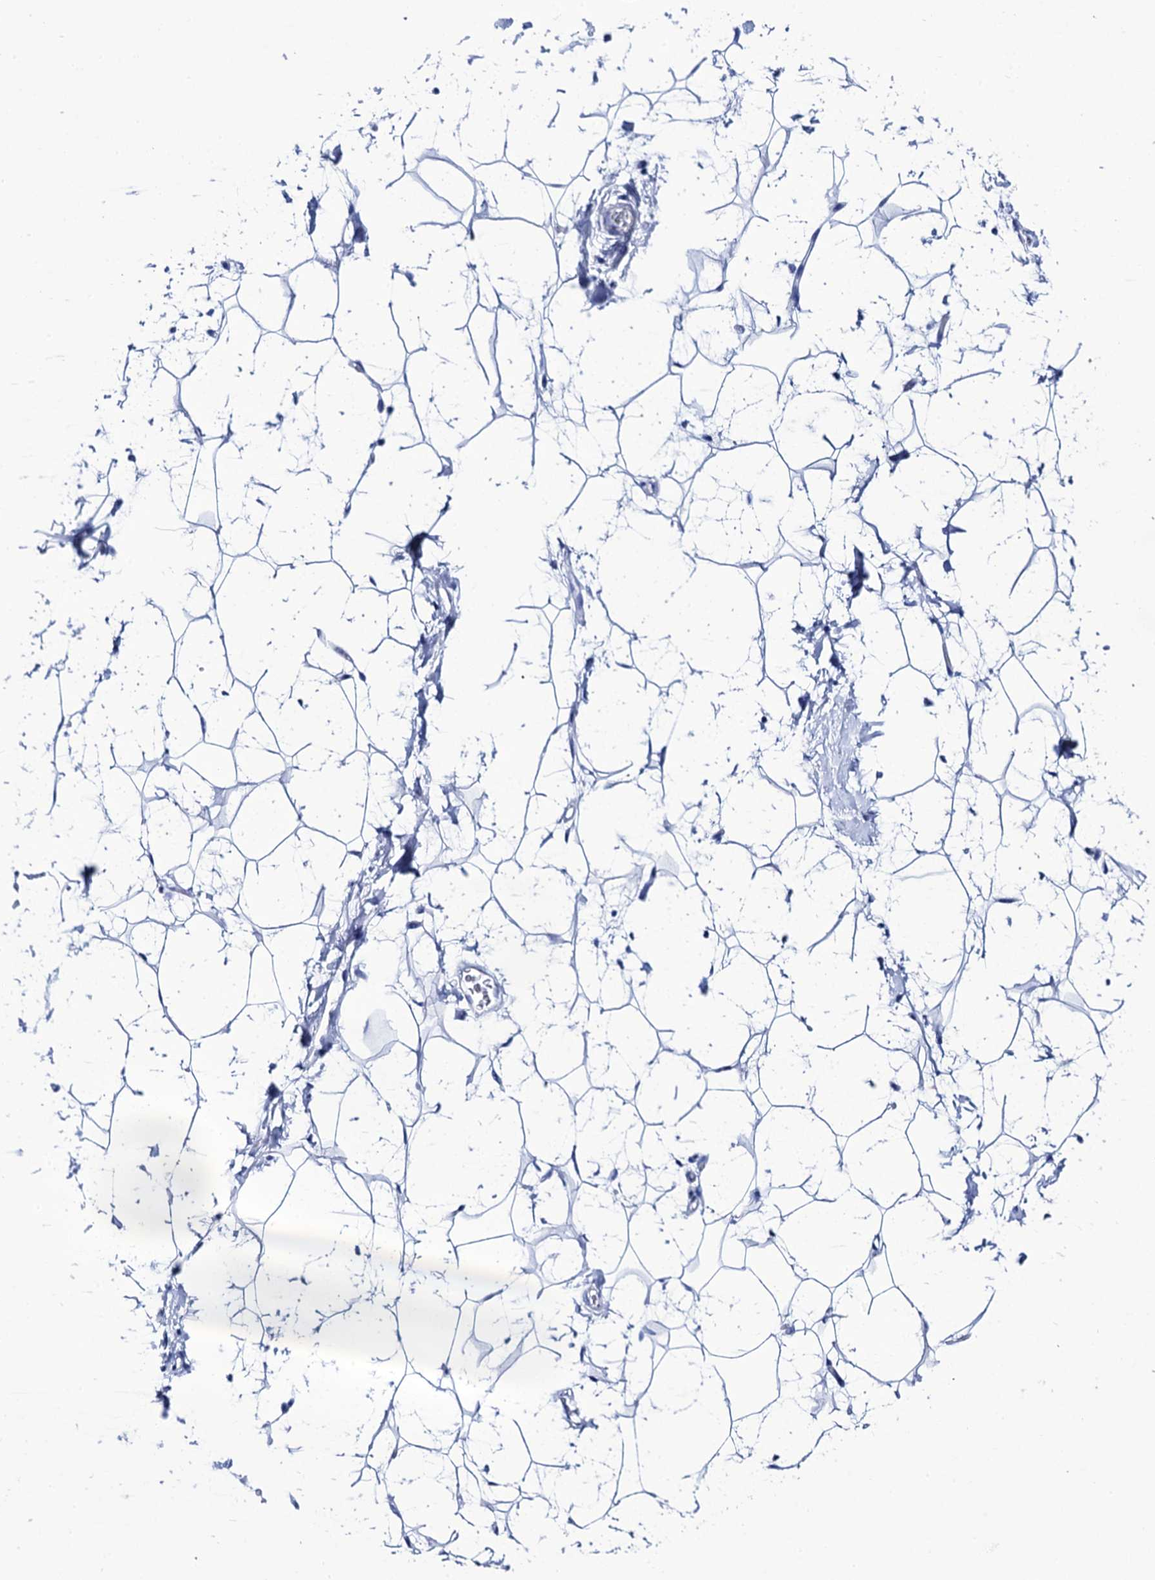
{"staining": {"intensity": "negative", "quantity": "none", "location": "none"}, "tissue": "adipose tissue", "cell_type": "Adipocytes", "image_type": "normal", "snomed": [{"axis": "morphology", "description": "Normal tissue, NOS"}, {"axis": "topography", "description": "Breast"}], "caption": "DAB immunohistochemical staining of unremarkable adipose tissue demonstrates no significant expression in adipocytes.", "gene": "RAB3IP", "patient": {"sex": "female", "age": 26}}